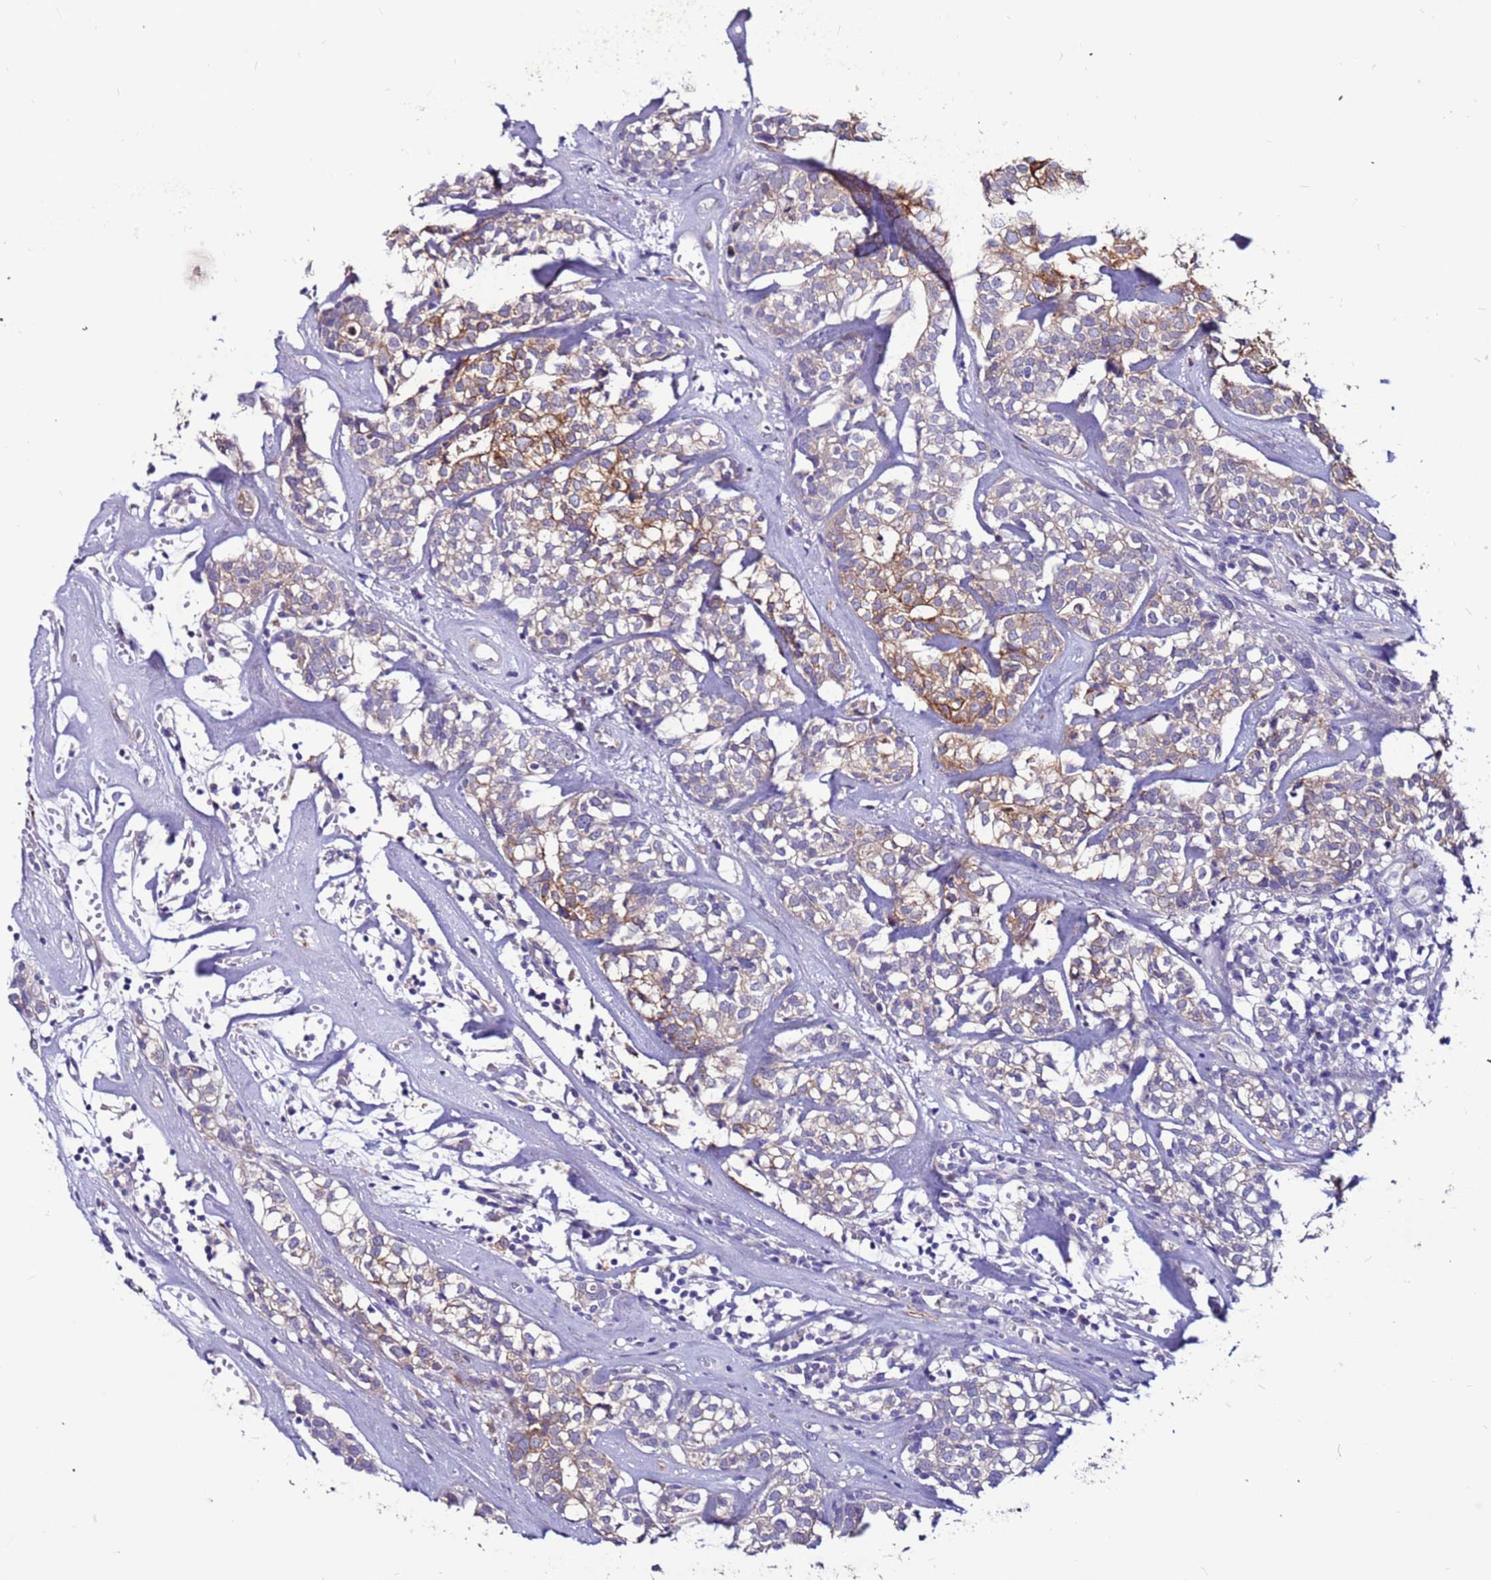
{"staining": {"intensity": "moderate", "quantity": "25%-75%", "location": "cytoplasmic/membranous"}, "tissue": "head and neck cancer", "cell_type": "Tumor cells", "image_type": "cancer", "snomed": [{"axis": "morphology", "description": "Adenocarcinoma, NOS"}, {"axis": "topography", "description": "Salivary gland"}, {"axis": "topography", "description": "Head-Neck"}], "caption": "DAB immunohistochemical staining of adenocarcinoma (head and neck) displays moderate cytoplasmic/membranous protein expression in about 25%-75% of tumor cells.", "gene": "SLC44A3", "patient": {"sex": "female", "age": 65}}